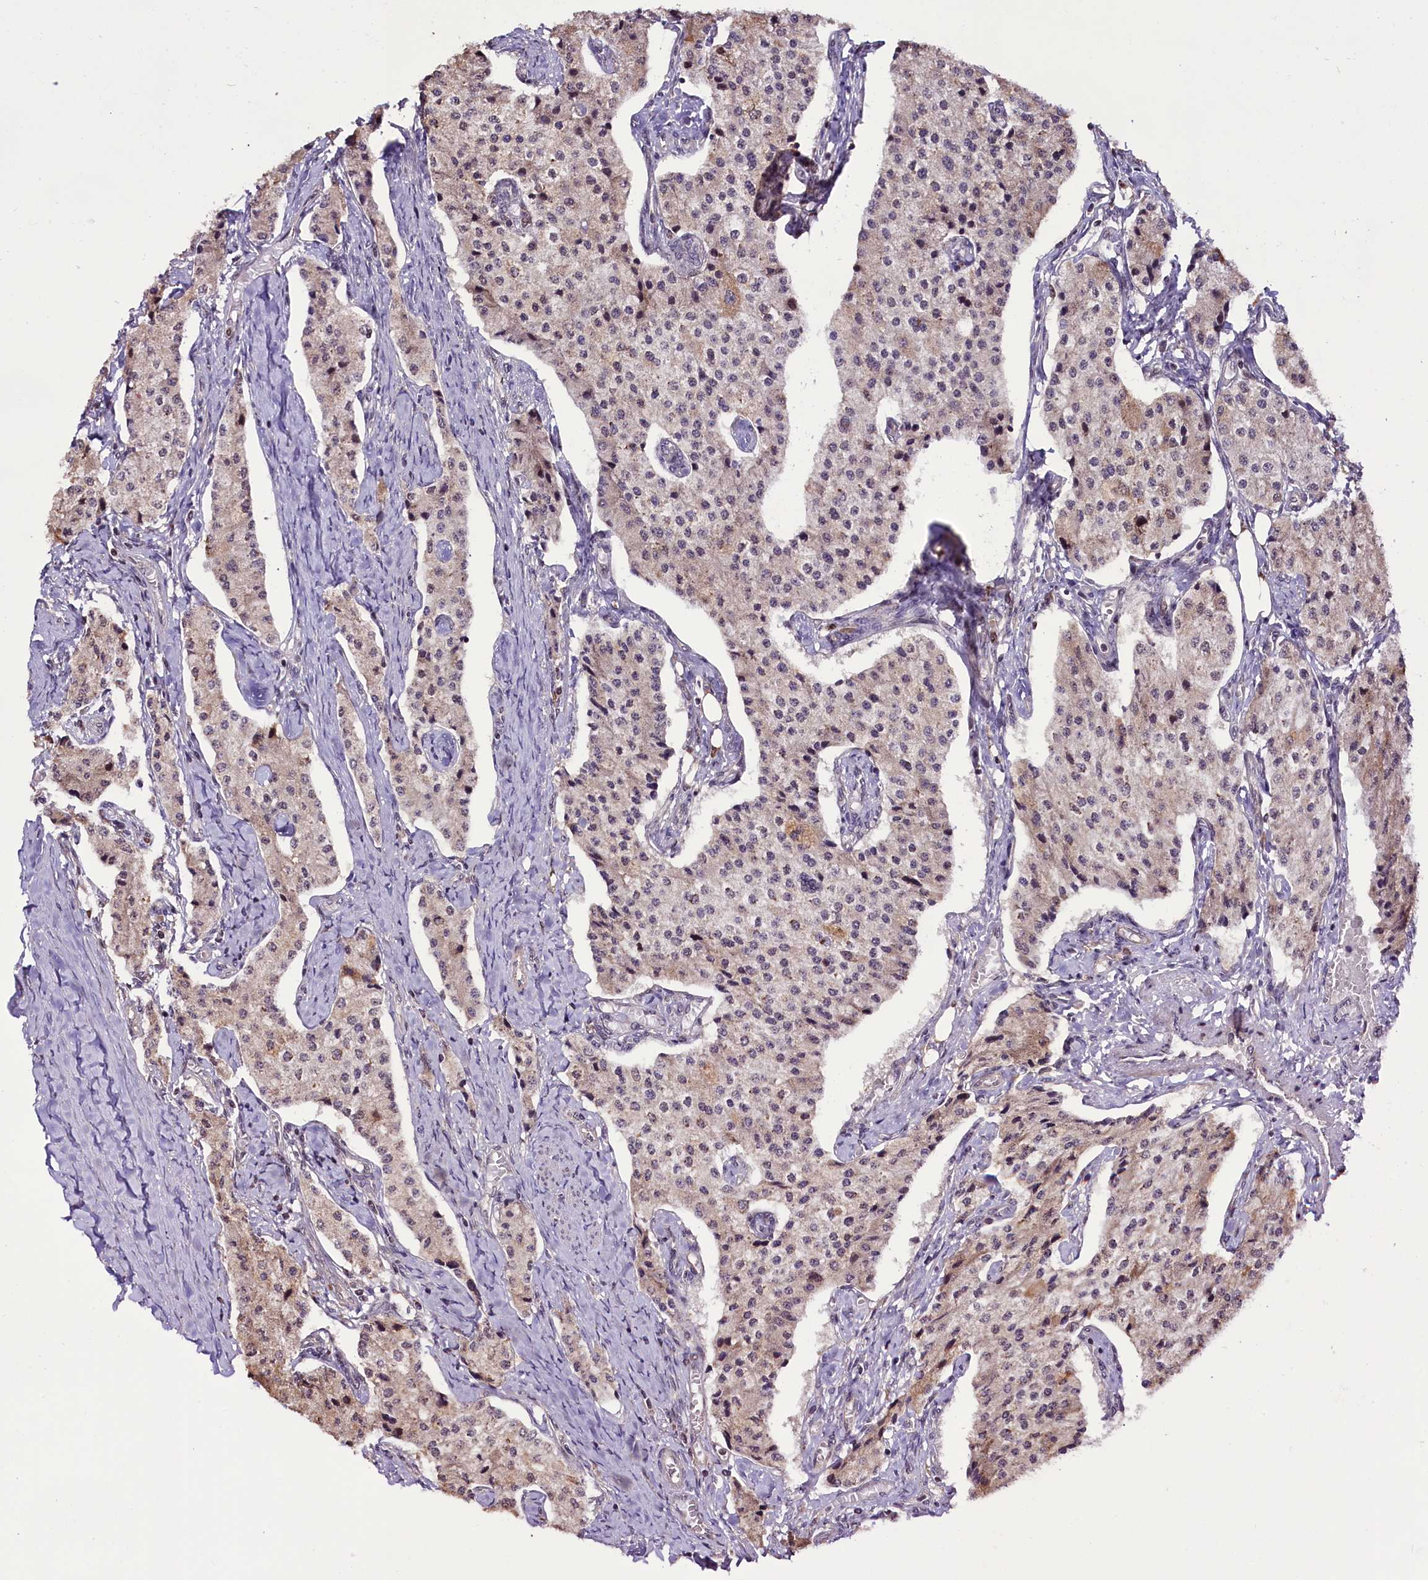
{"staining": {"intensity": "weak", "quantity": "25%-75%", "location": "nuclear"}, "tissue": "carcinoid", "cell_type": "Tumor cells", "image_type": "cancer", "snomed": [{"axis": "morphology", "description": "Carcinoid, malignant, NOS"}, {"axis": "topography", "description": "Colon"}], "caption": "DAB immunohistochemical staining of human malignant carcinoid reveals weak nuclear protein positivity in about 25%-75% of tumor cells.", "gene": "RPUSD2", "patient": {"sex": "female", "age": 52}}